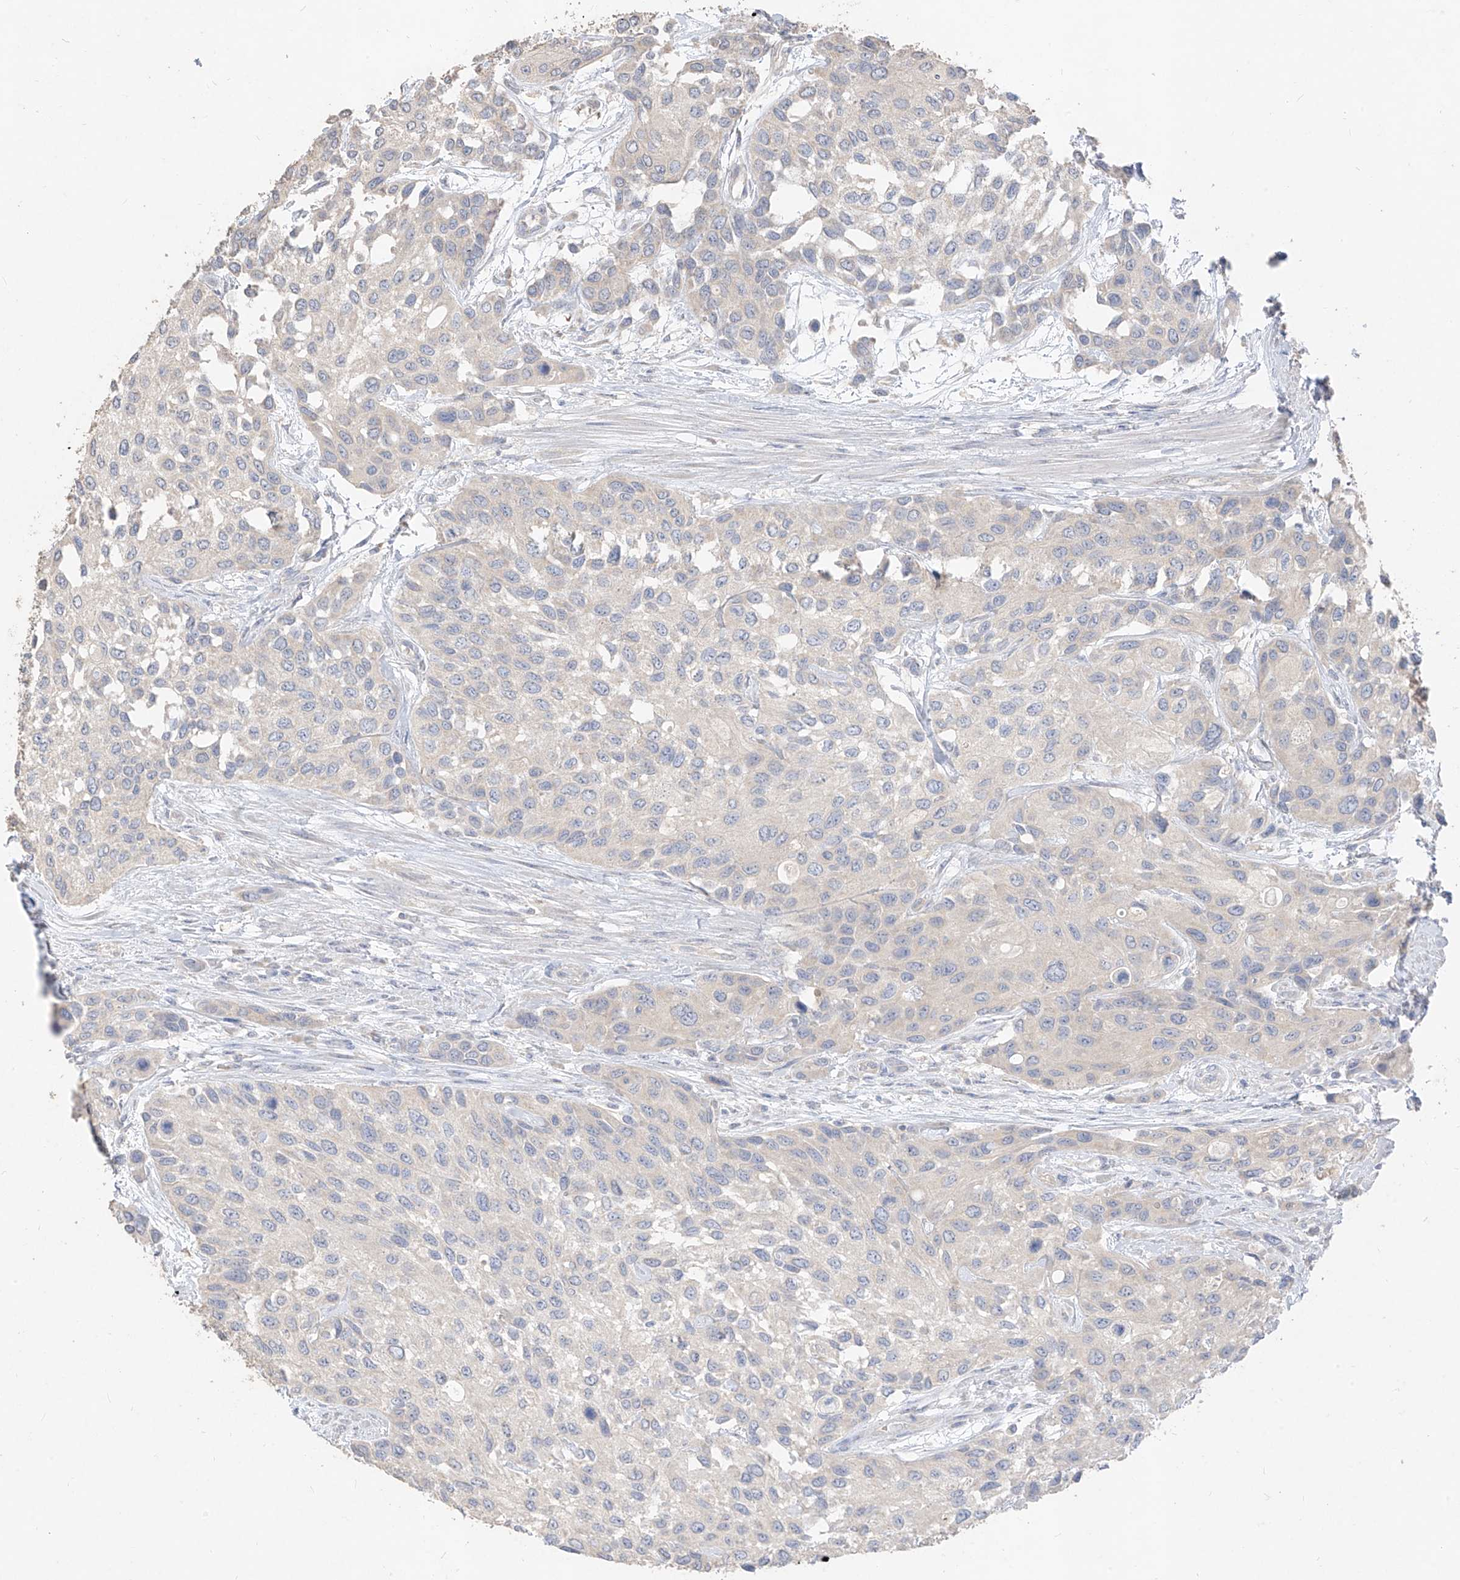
{"staining": {"intensity": "negative", "quantity": "none", "location": "none"}, "tissue": "urothelial cancer", "cell_type": "Tumor cells", "image_type": "cancer", "snomed": [{"axis": "morphology", "description": "Normal tissue, NOS"}, {"axis": "morphology", "description": "Urothelial carcinoma, High grade"}, {"axis": "topography", "description": "Vascular tissue"}, {"axis": "topography", "description": "Urinary bladder"}], "caption": "Tumor cells show no significant protein staining in high-grade urothelial carcinoma.", "gene": "ZZEF1", "patient": {"sex": "female", "age": 56}}